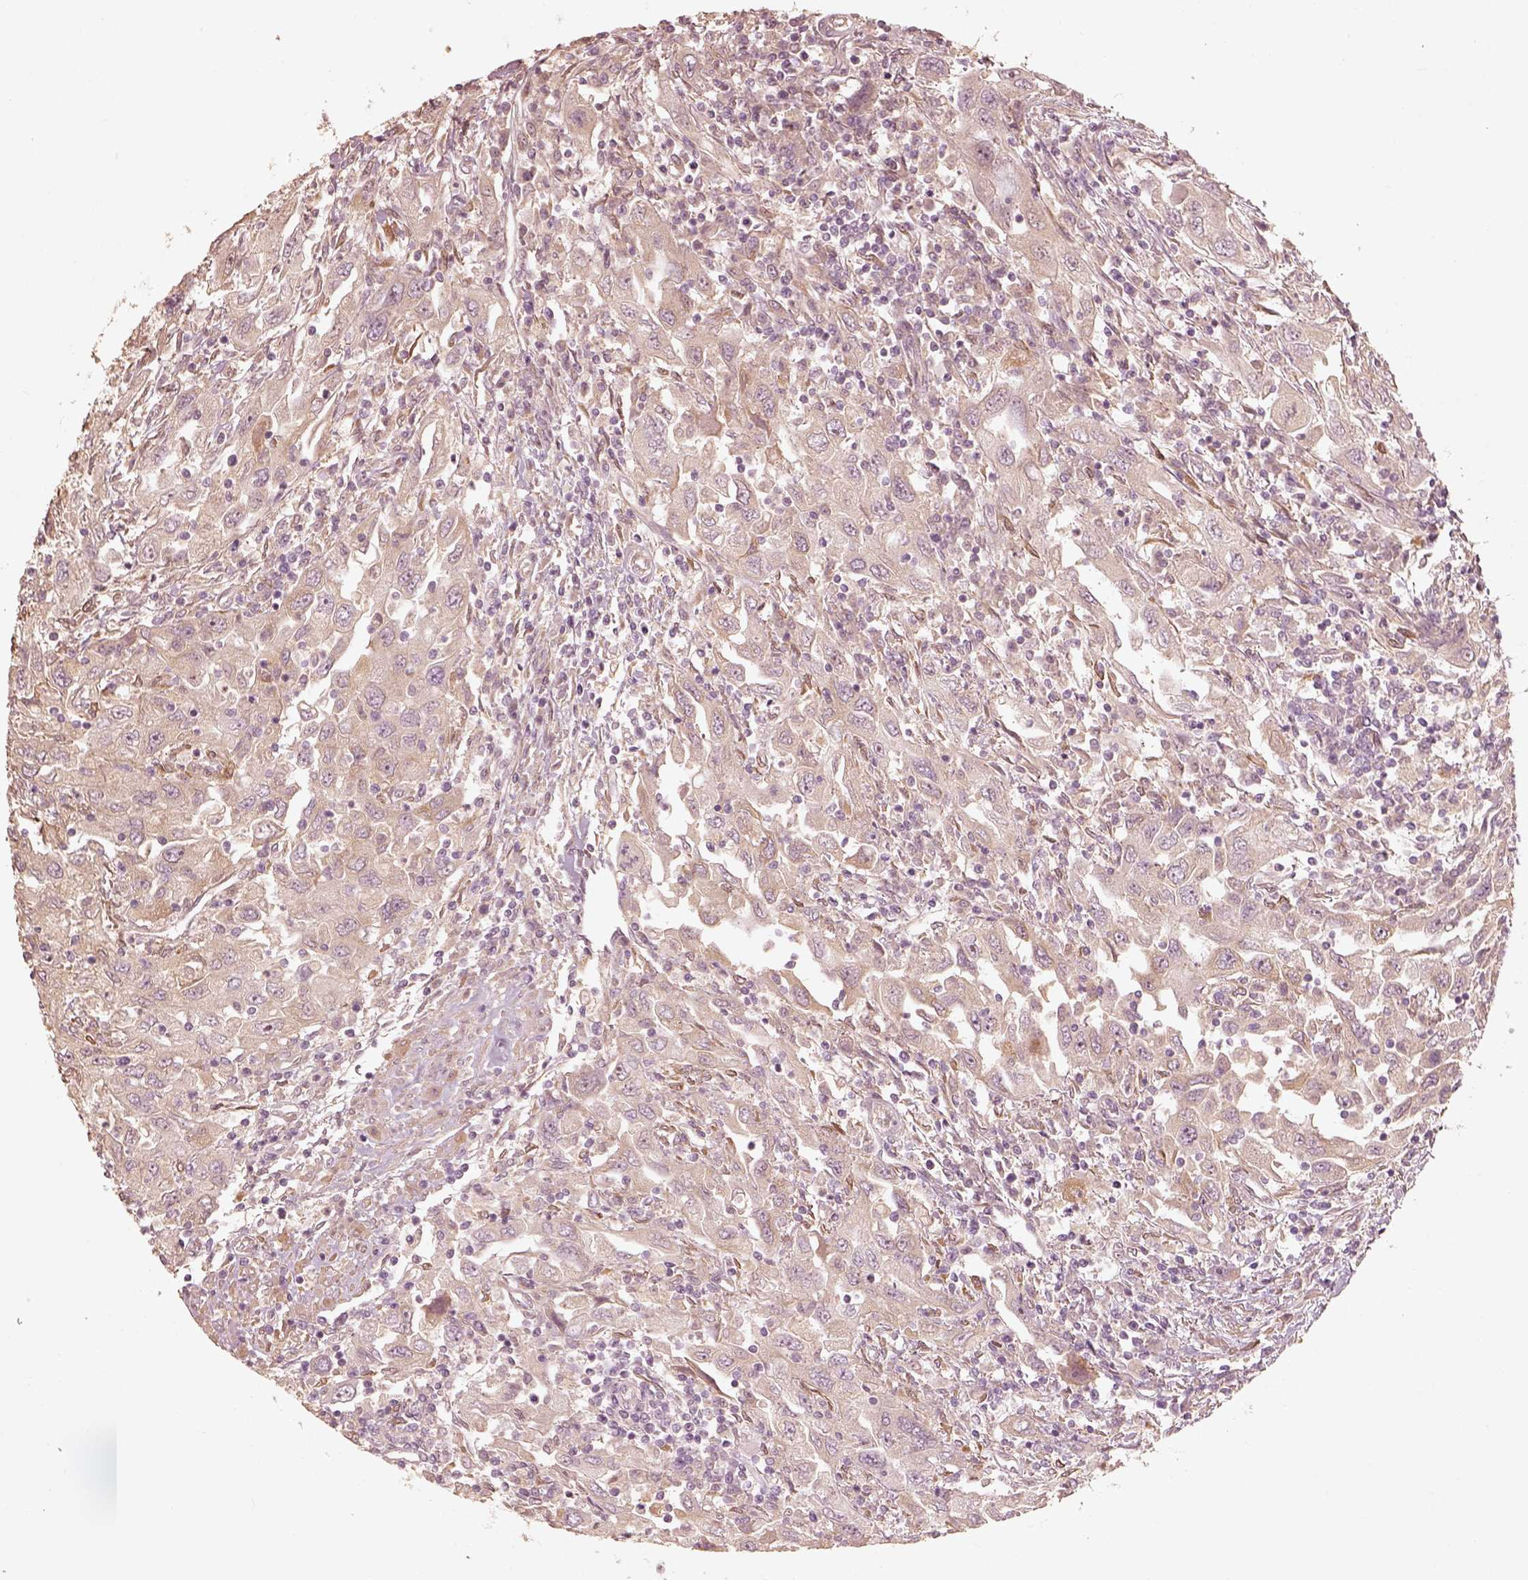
{"staining": {"intensity": "moderate", "quantity": "<25%", "location": "cytoplasmic/membranous"}, "tissue": "urothelial cancer", "cell_type": "Tumor cells", "image_type": "cancer", "snomed": [{"axis": "morphology", "description": "Urothelial carcinoma, High grade"}, {"axis": "topography", "description": "Urinary bladder"}], "caption": "Tumor cells display low levels of moderate cytoplasmic/membranous staining in about <25% of cells in human urothelial carcinoma (high-grade).", "gene": "WLS", "patient": {"sex": "male", "age": 76}}